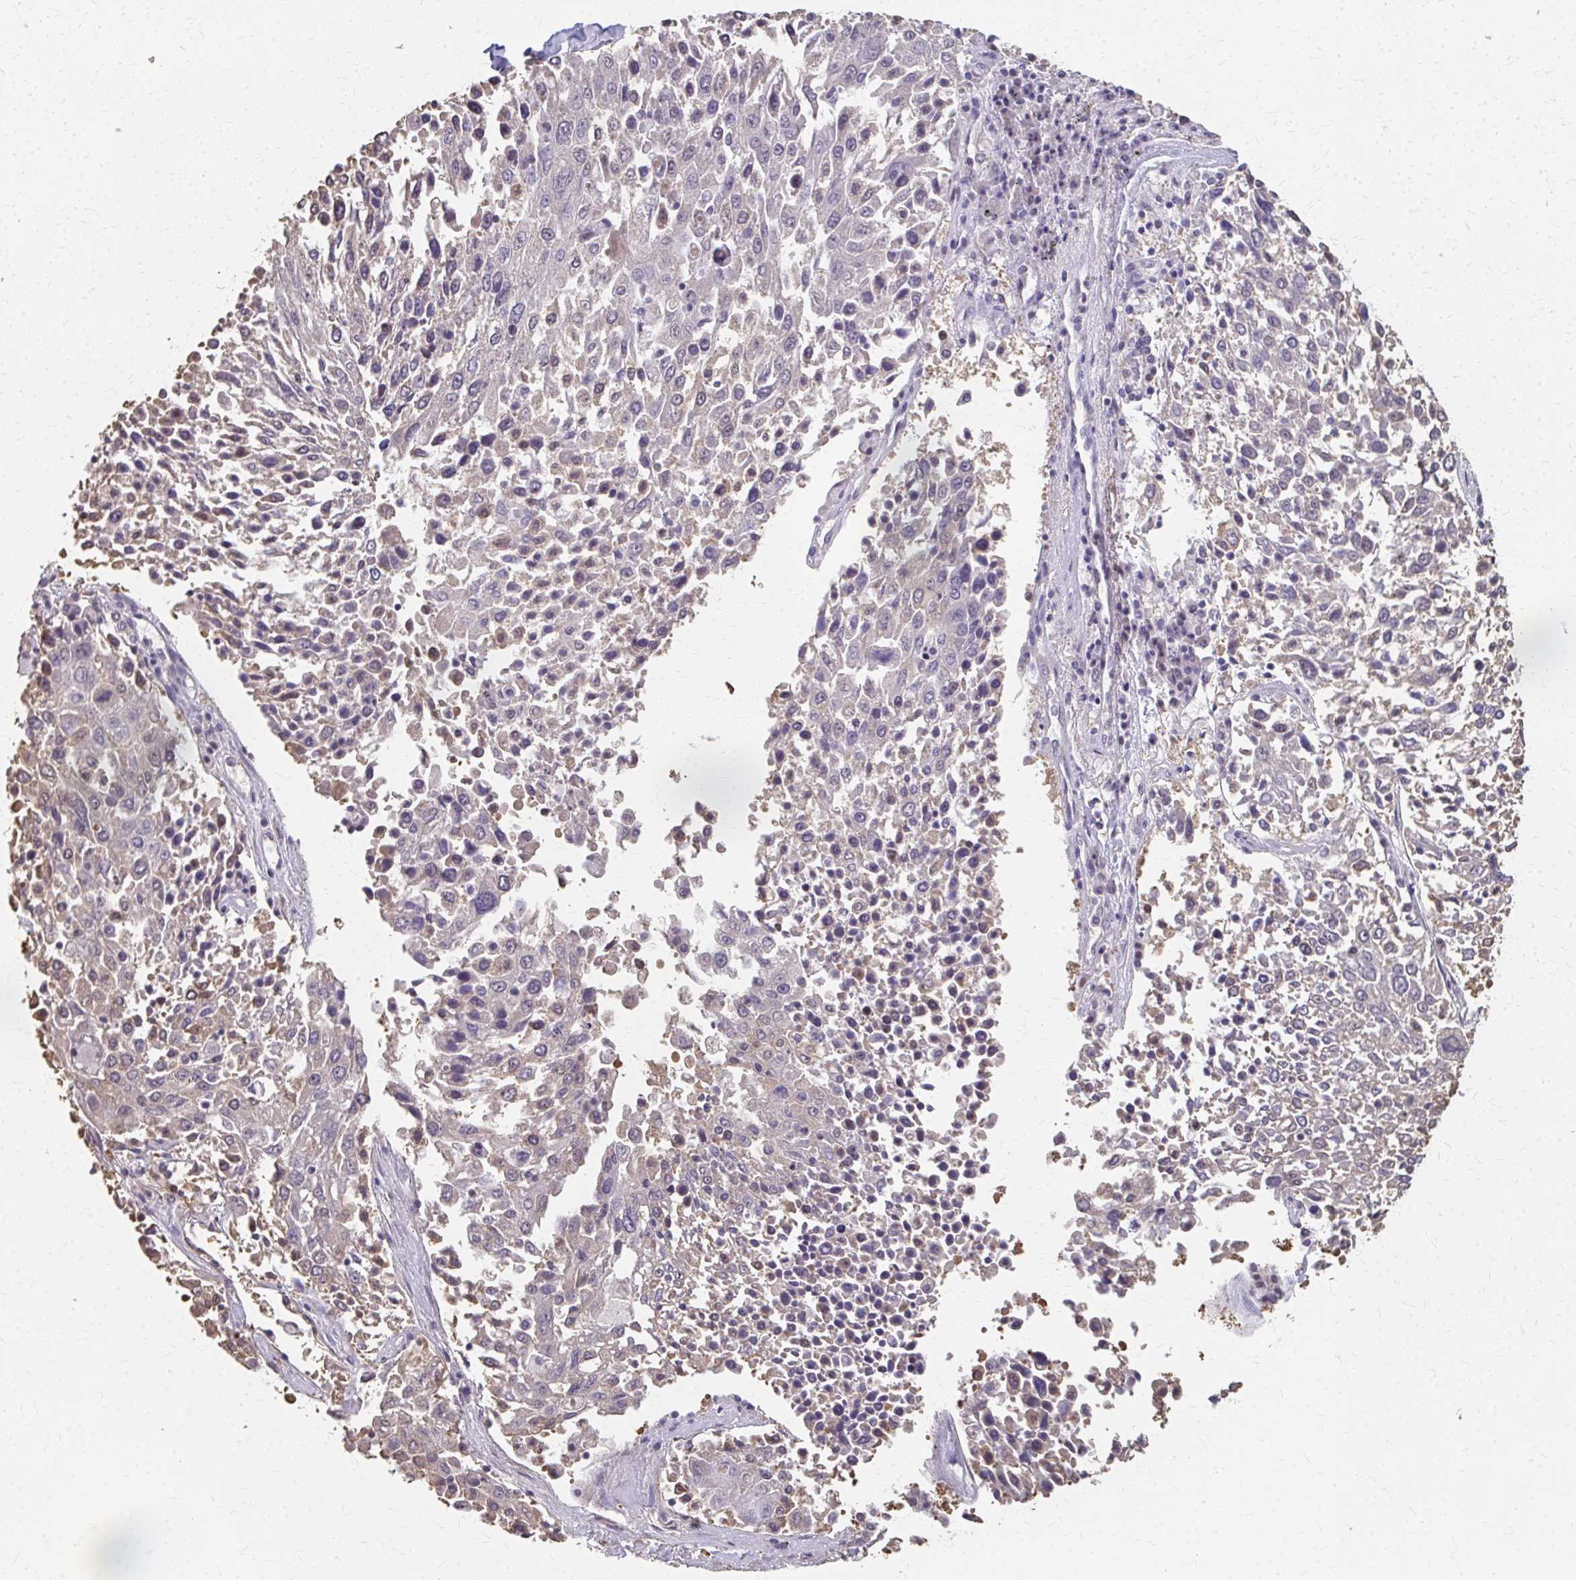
{"staining": {"intensity": "negative", "quantity": "none", "location": "none"}, "tissue": "lung cancer", "cell_type": "Tumor cells", "image_type": "cancer", "snomed": [{"axis": "morphology", "description": "Squamous cell carcinoma, NOS"}, {"axis": "topography", "description": "Lung"}], "caption": "Immunohistochemistry (IHC) photomicrograph of human lung squamous cell carcinoma stained for a protein (brown), which demonstrates no staining in tumor cells. The staining is performed using DAB brown chromogen with nuclei counter-stained in using hematoxylin.", "gene": "RABGAP1L", "patient": {"sex": "male", "age": 65}}